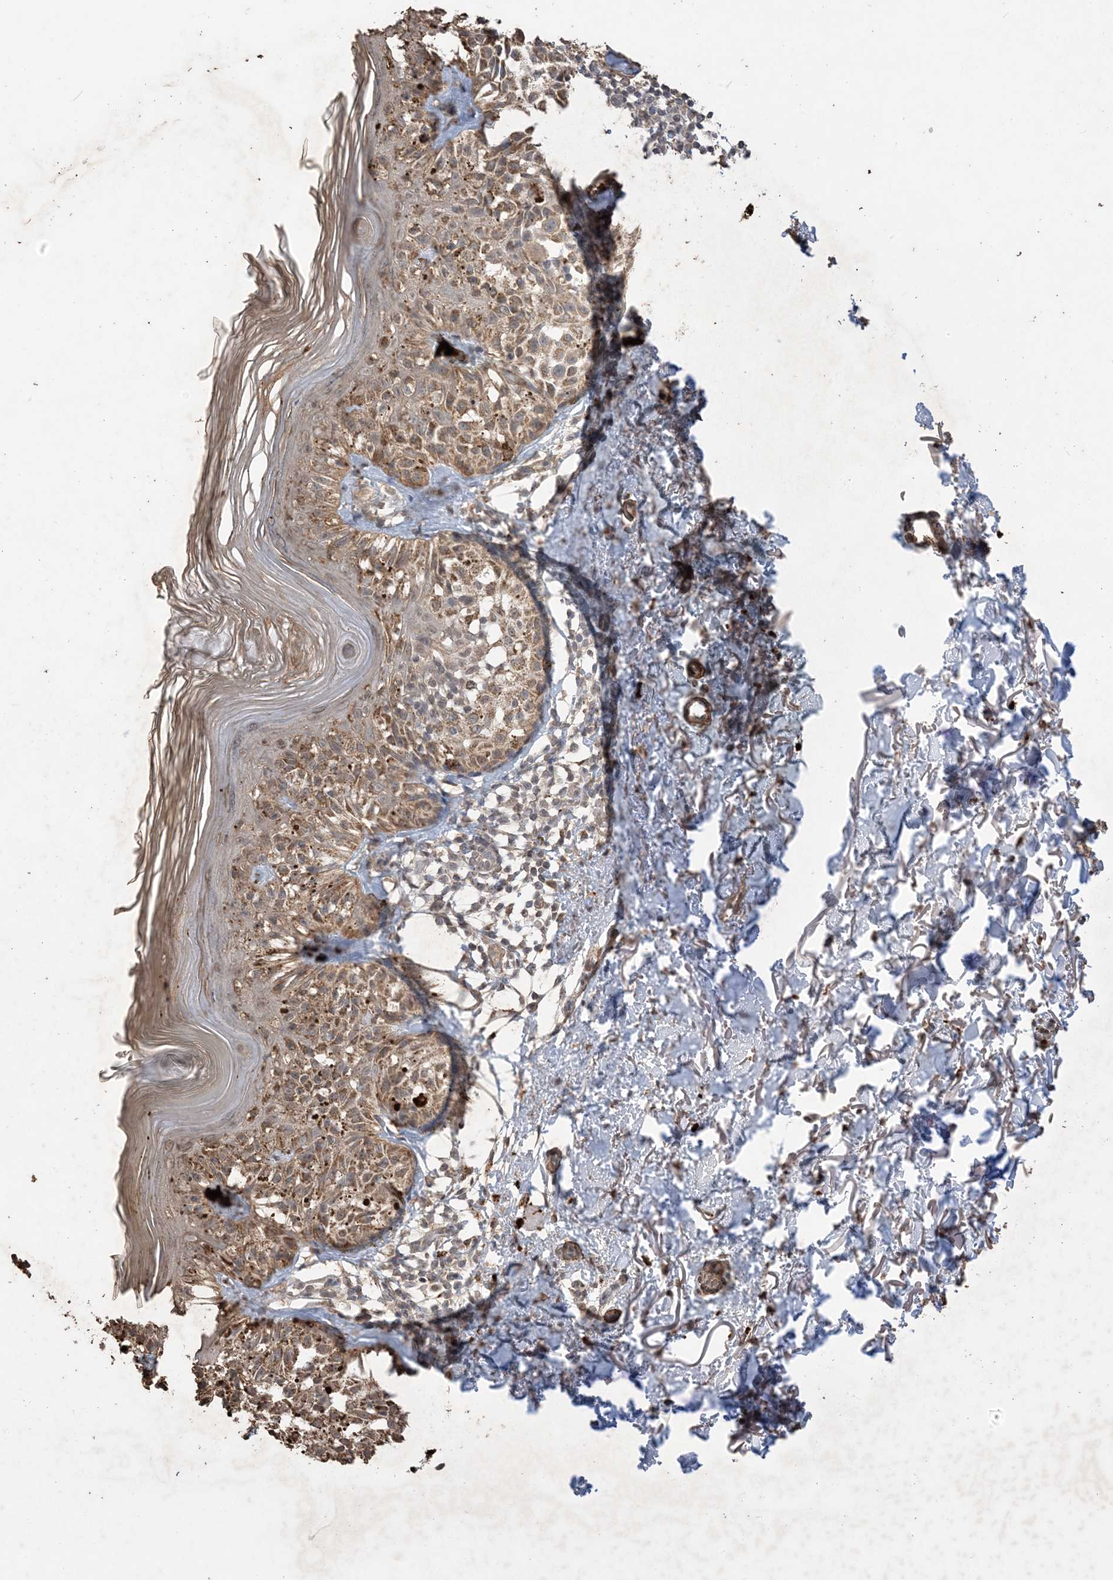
{"staining": {"intensity": "moderate", "quantity": ">75%", "location": "cytoplasmic/membranous"}, "tissue": "melanoma", "cell_type": "Tumor cells", "image_type": "cancer", "snomed": [{"axis": "morphology", "description": "Malignant melanoma, NOS"}, {"axis": "topography", "description": "Skin"}], "caption": "This image demonstrates immunohistochemistry (IHC) staining of human melanoma, with medium moderate cytoplasmic/membranous expression in approximately >75% of tumor cells.", "gene": "HPS4", "patient": {"sex": "female", "age": 50}}